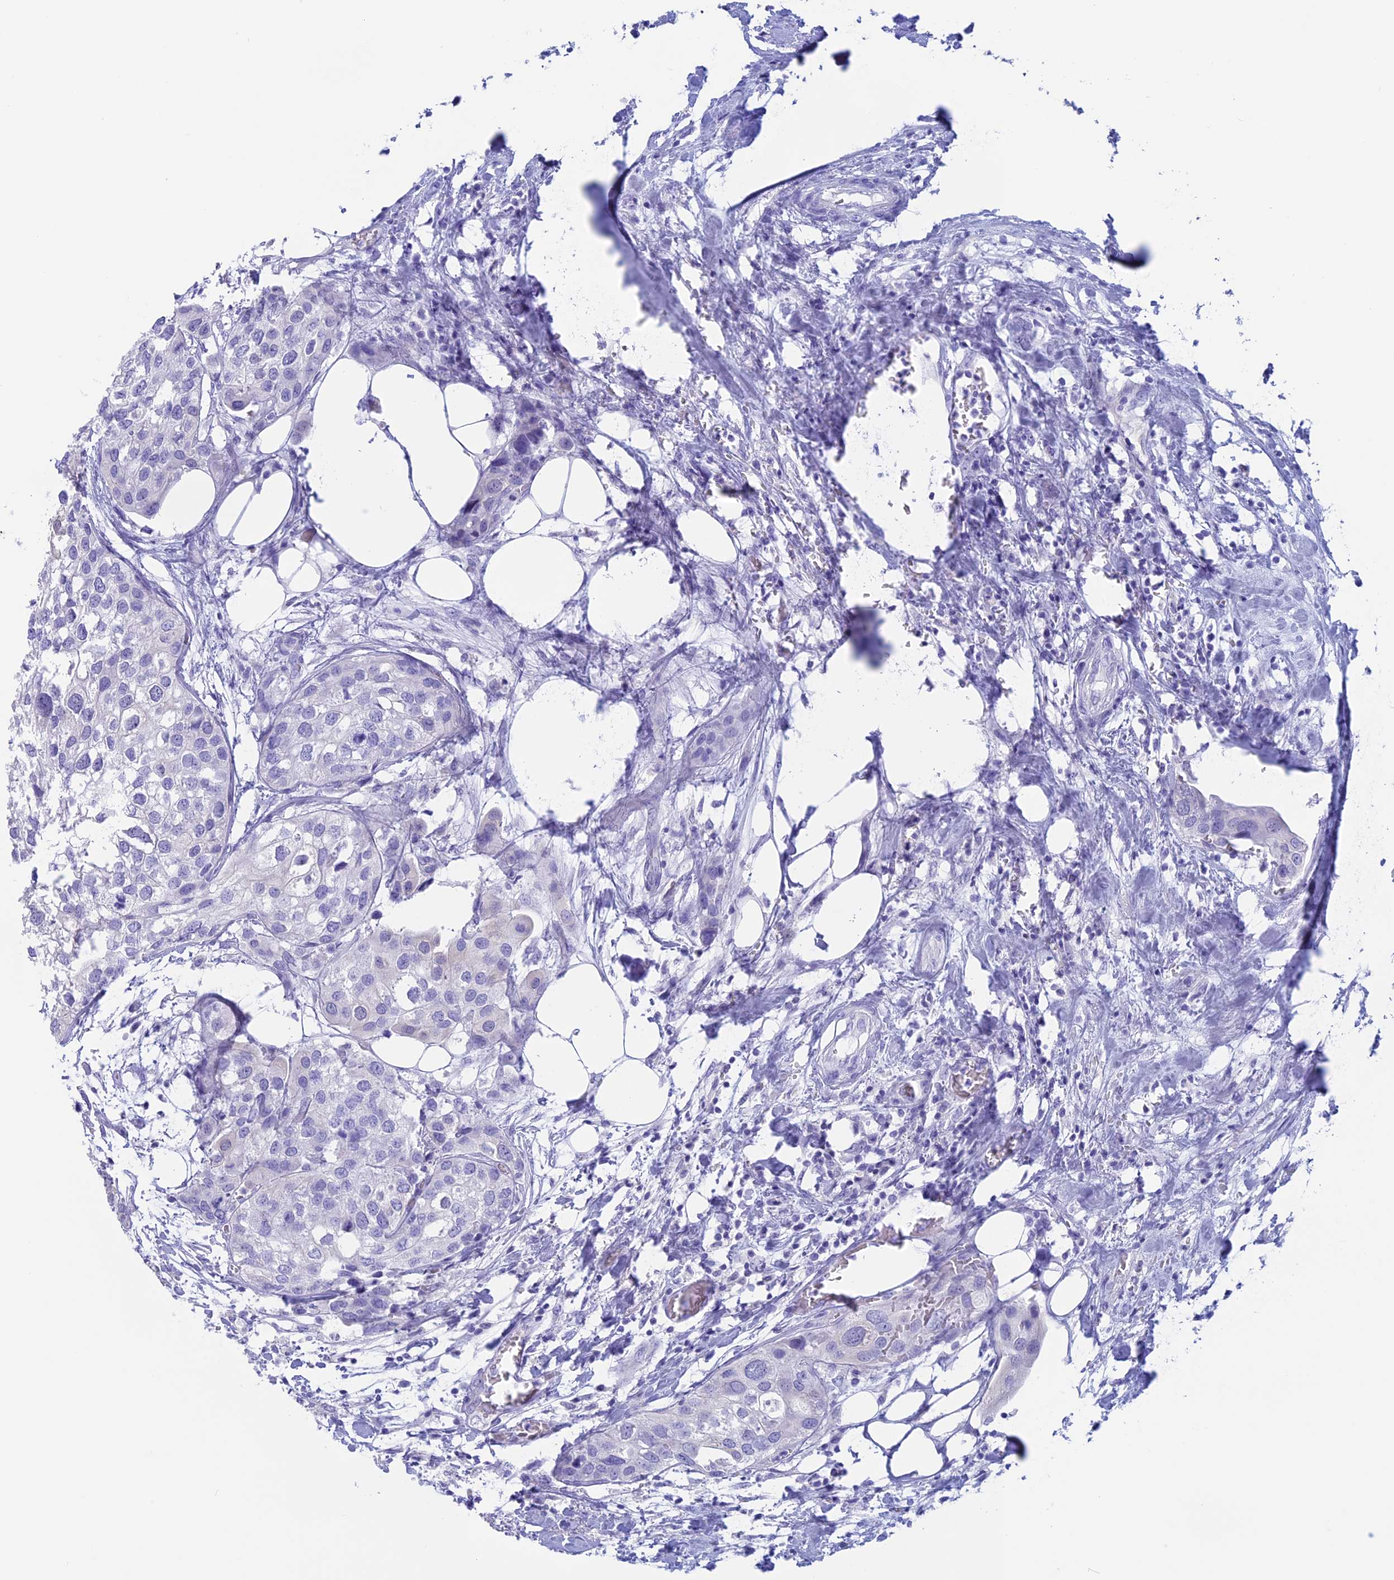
{"staining": {"intensity": "negative", "quantity": "none", "location": "none"}, "tissue": "urothelial cancer", "cell_type": "Tumor cells", "image_type": "cancer", "snomed": [{"axis": "morphology", "description": "Urothelial carcinoma, High grade"}, {"axis": "topography", "description": "Urinary bladder"}], "caption": "High-grade urothelial carcinoma was stained to show a protein in brown. There is no significant expression in tumor cells.", "gene": "RP1", "patient": {"sex": "male", "age": 64}}